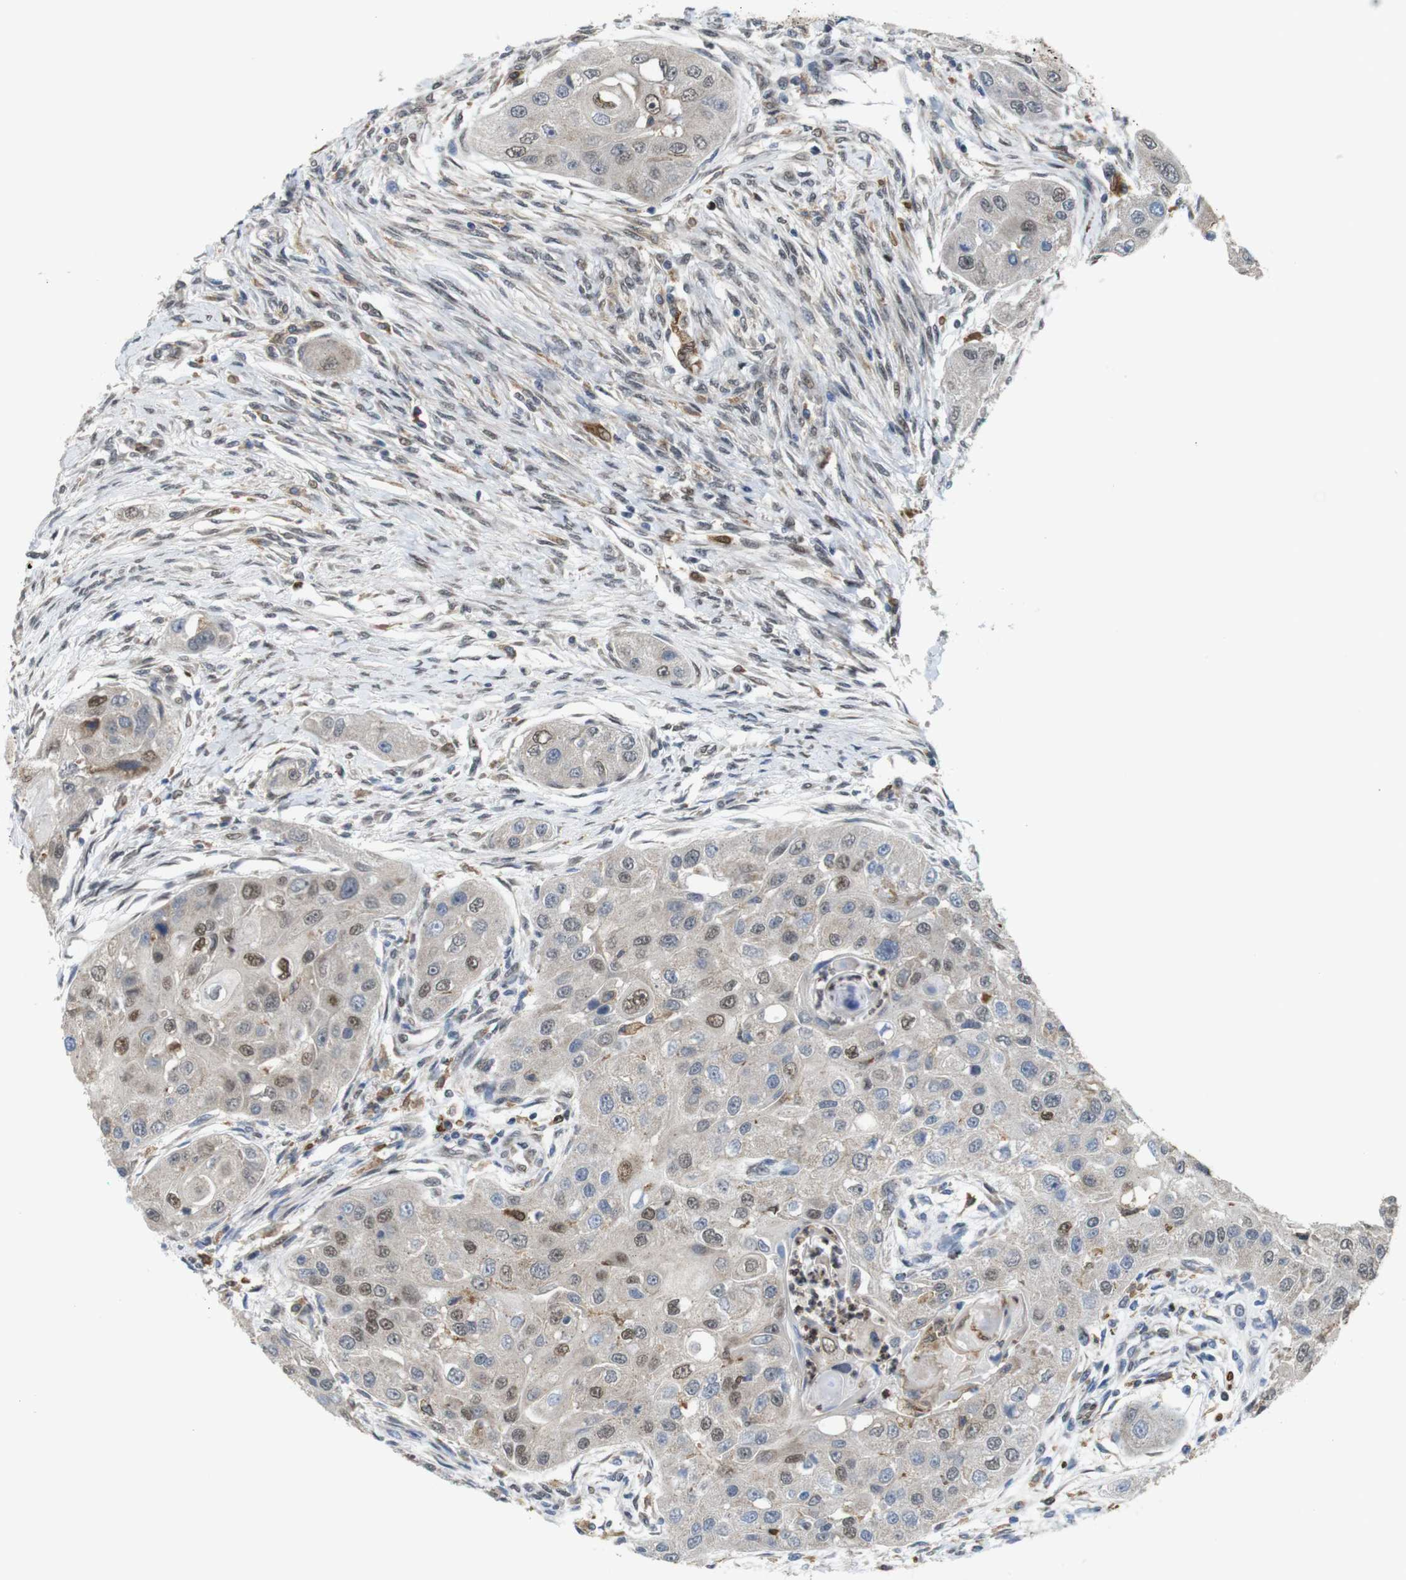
{"staining": {"intensity": "strong", "quantity": "<25%", "location": "cytoplasmic/membranous,nuclear"}, "tissue": "head and neck cancer", "cell_type": "Tumor cells", "image_type": "cancer", "snomed": [{"axis": "morphology", "description": "Normal tissue, NOS"}, {"axis": "morphology", "description": "Squamous cell carcinoma, NOS"}, {"axis": "topography", "description": "Skeletal muscle"}, {"axis": "topography", "description": "Head-Neck"}], "caption": "The histopathology image demonstrates a brown stain indicating the presence of a protein in the cytoplasmic/membranous and nuclear of tumor cells in squamous cell carcinoma (head and neck).", "gene": "PNMA8A", "patient": {"sex": "male", "age": 51}}